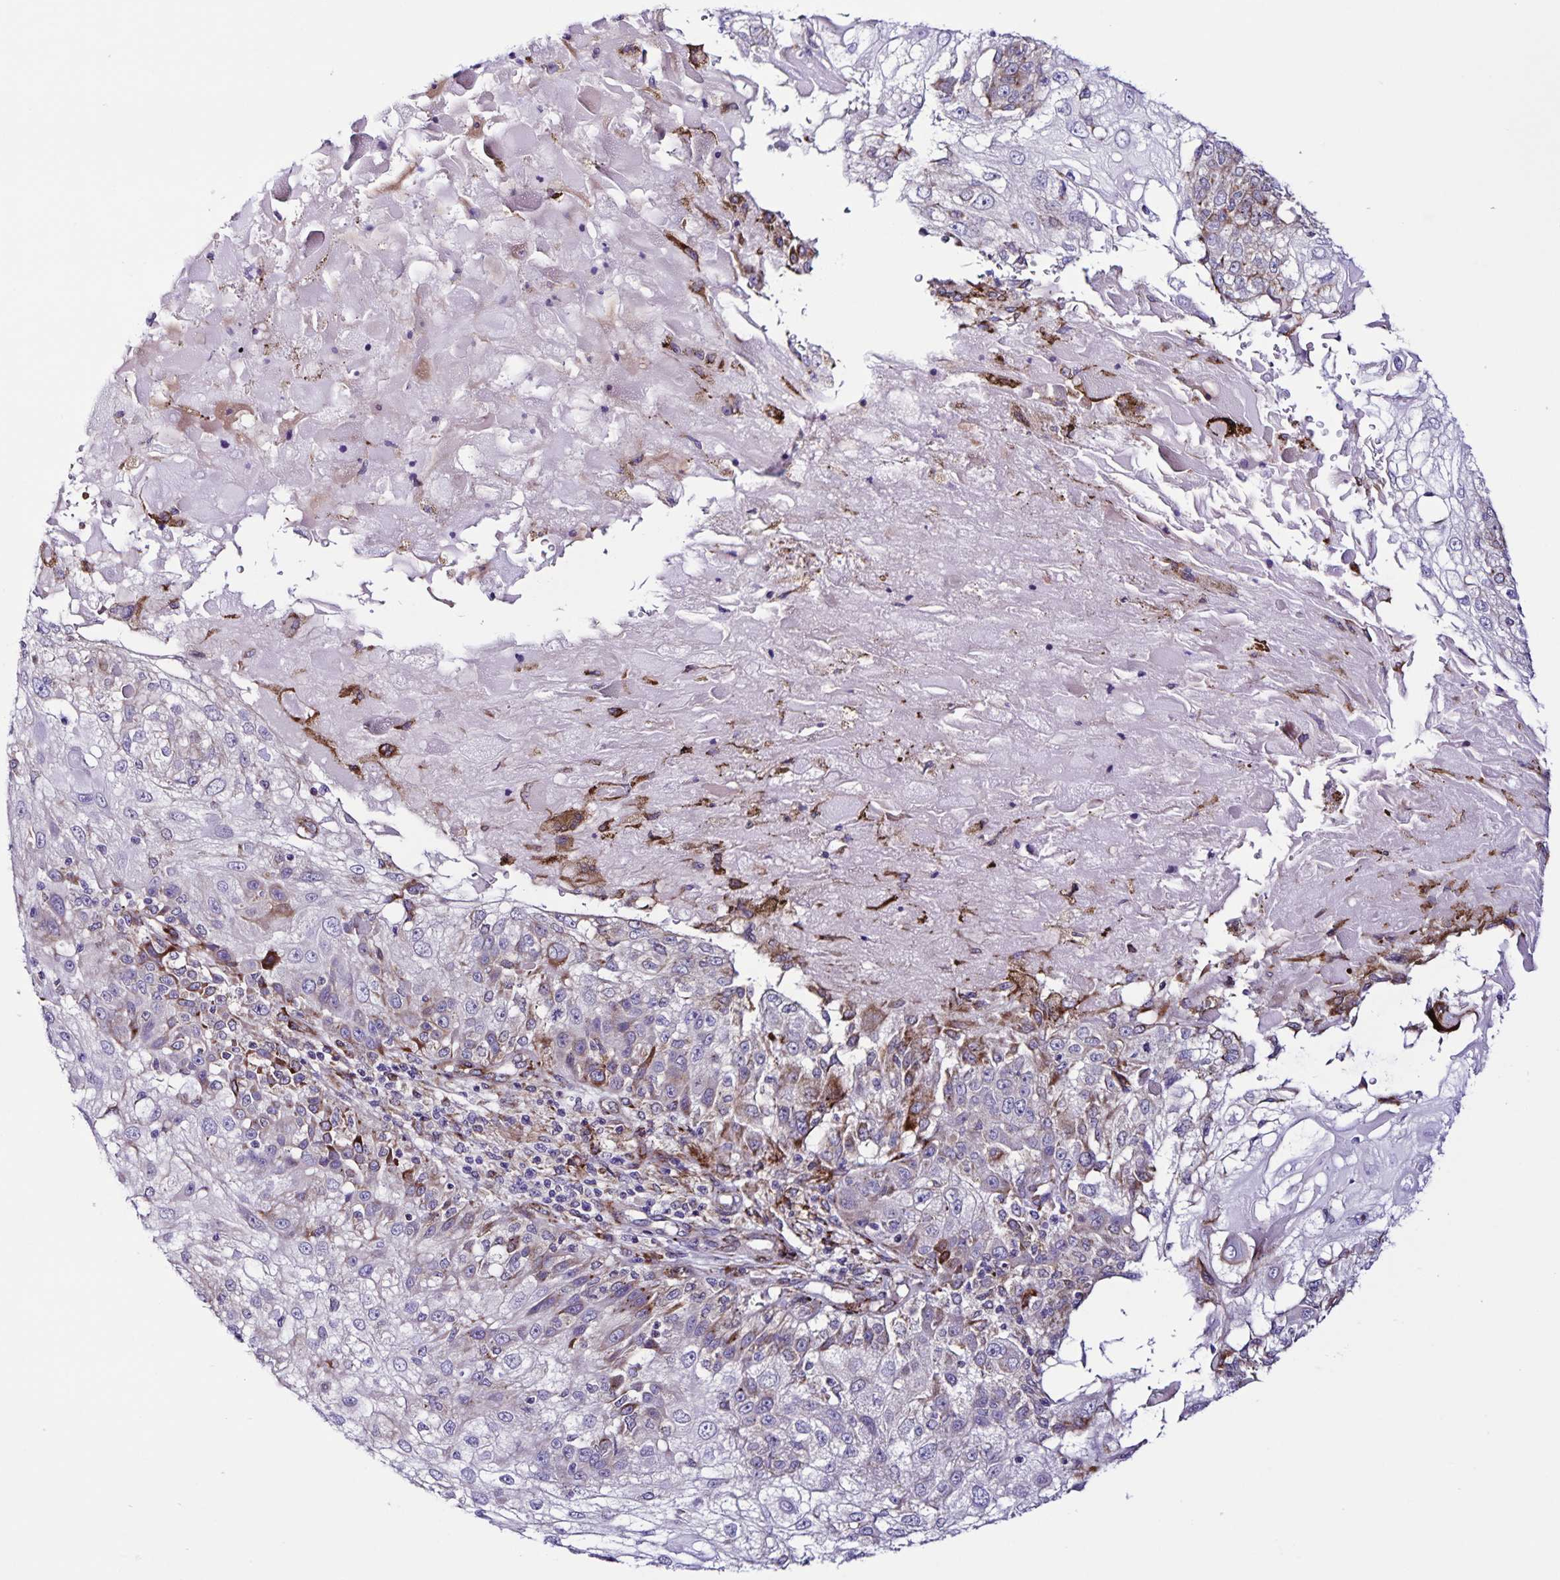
{"staining": {"intensity": "moderate", "quantity": "<25%", "location": "cytoplasmic/membranous"}, "tissue": "skin cancer", "cell_type": "Tumor cells", "image_type": "cancer", "snomed": [{"axis": "morphology", "description": "Normal tissue, NOS"}, {"axis": "morphology", "description": "Squamous cell carcinoma, NOS"}, {"axis": "topography", "description": "Skin"}], "caption": "IHC (DAB) staining of human skin cancer displays moderate cytoplasmic/membranous protein staining in about <25% of tumor cells. (DAB (3,3'-diaminobenzidine) IHC, brown staining for protein, blue staining for nuclei).", "gene": "OSBPL5", "patient": {"sex": "female", "age": 83}}